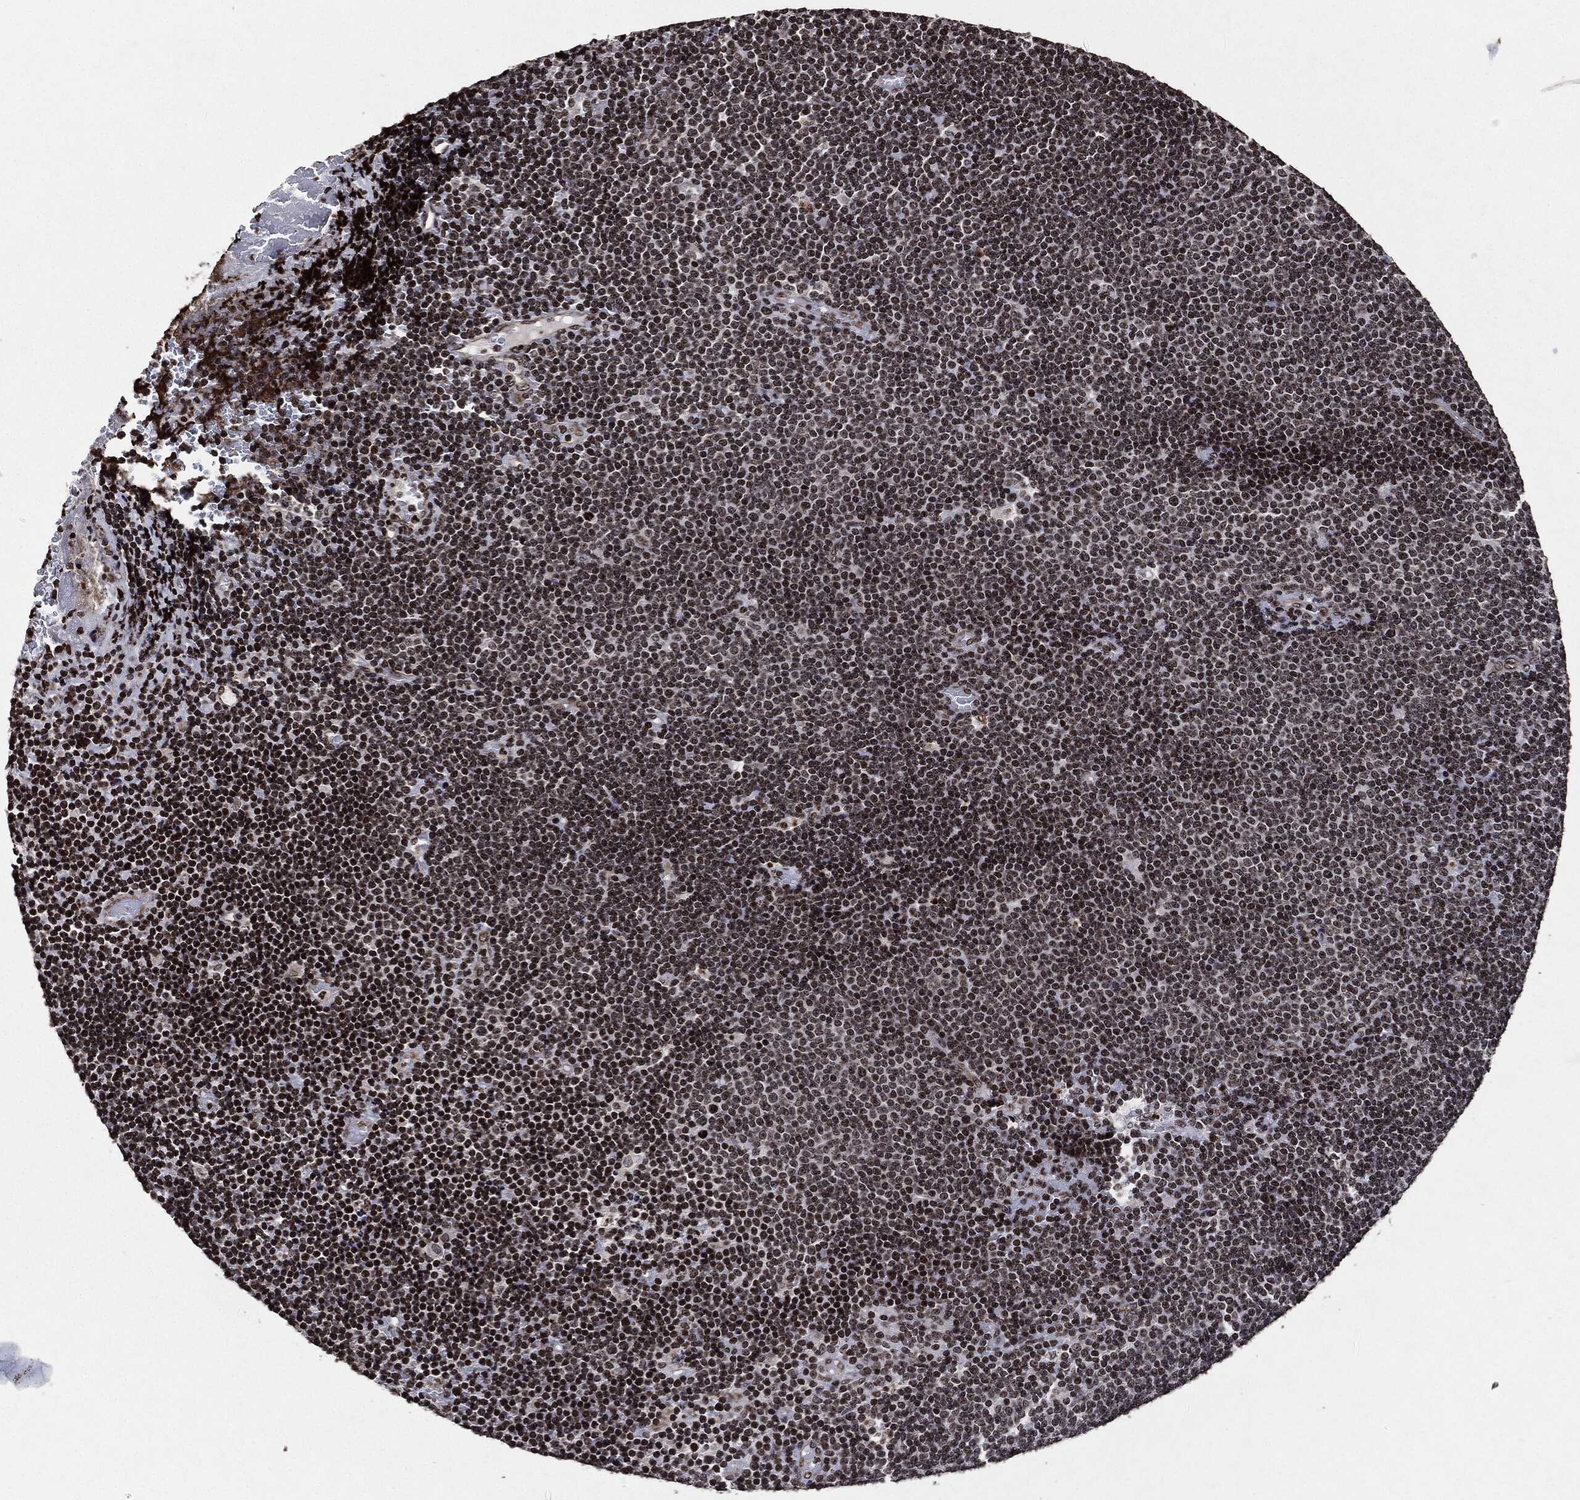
{"staining": {"intensity": "strong", "quantity": "25%-75%", "location": "nuclear"}, "tissue": "lymphoma", "cell_type": "Tumor cells", "image_type": "cancer", "snomed": [{"axis": "morphology", "description": "Malignant lymphoma, non-Hodgkin's type, Low grade"}, {"axis": "topography", "description": "Brain"}], "caption": "Immunohistochemistry (IHC) histopathology image of lymphoma stained for a protein (brown), which shows high levels of strong nuclear staining in approximately 25%-75% of tumor cells.", "gene": "JUN", "patient": {"sex": "female", "age": 66}}